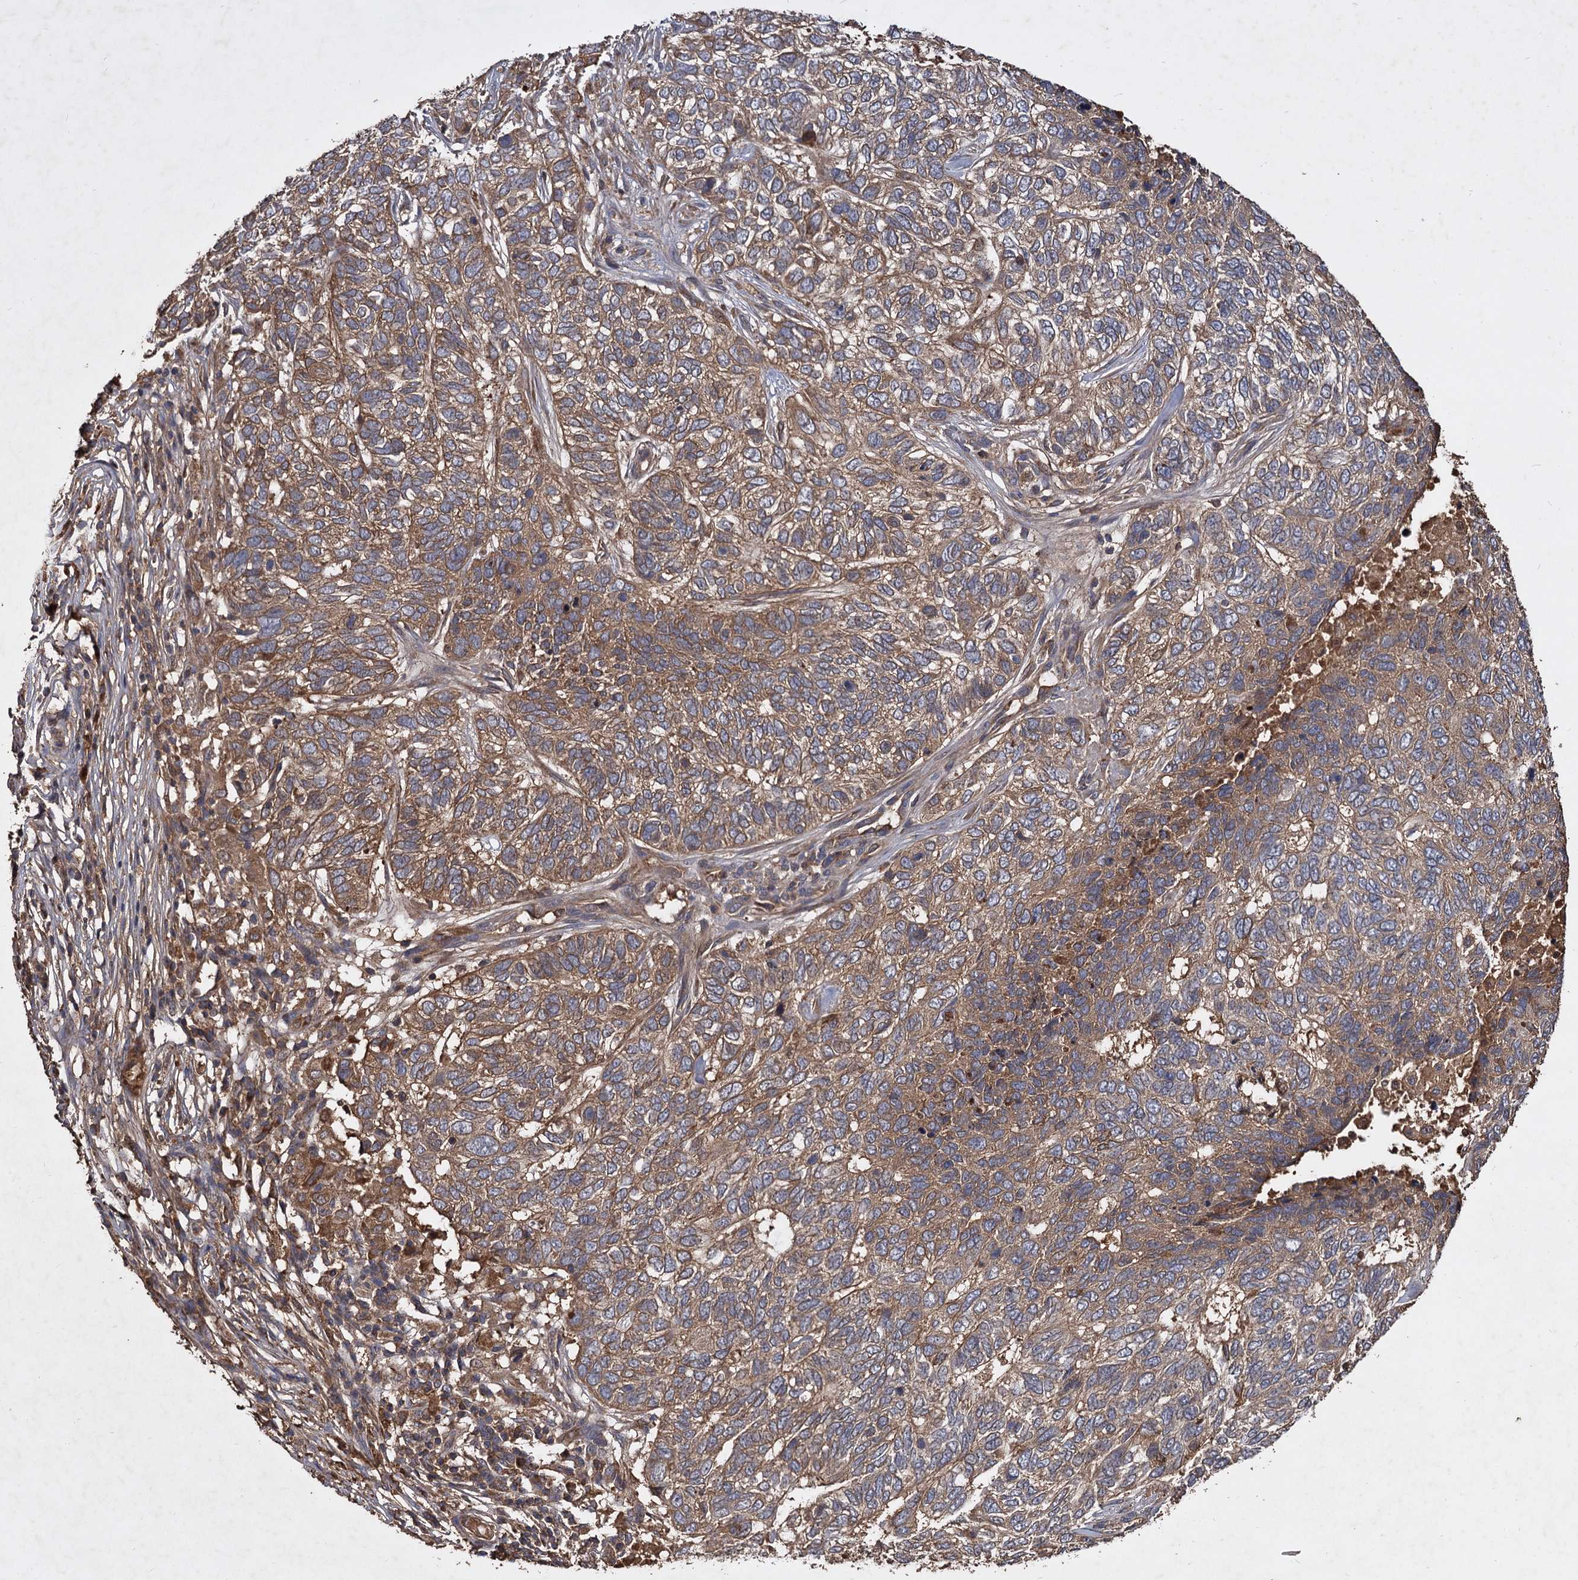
{"staining": {"intensity": "moderate", "quantity": ">75%", "location": "cytoplasmic/membranous"}, "tissue": "skin cancer", "cell_type": "Tumor cells", "image_type": "cancer", "snomed": [{"axis": "morphology", "description": "Basal cell carcinoma"}, {"axis": "topography", "description": "Skin"}], "caption": "Human skin basal cell carcinoma stained with a protein marker demonstrates moderate staining in tumor cells.", "gene": "GCLC", "patient": {"sex": "female", "age": 65}}